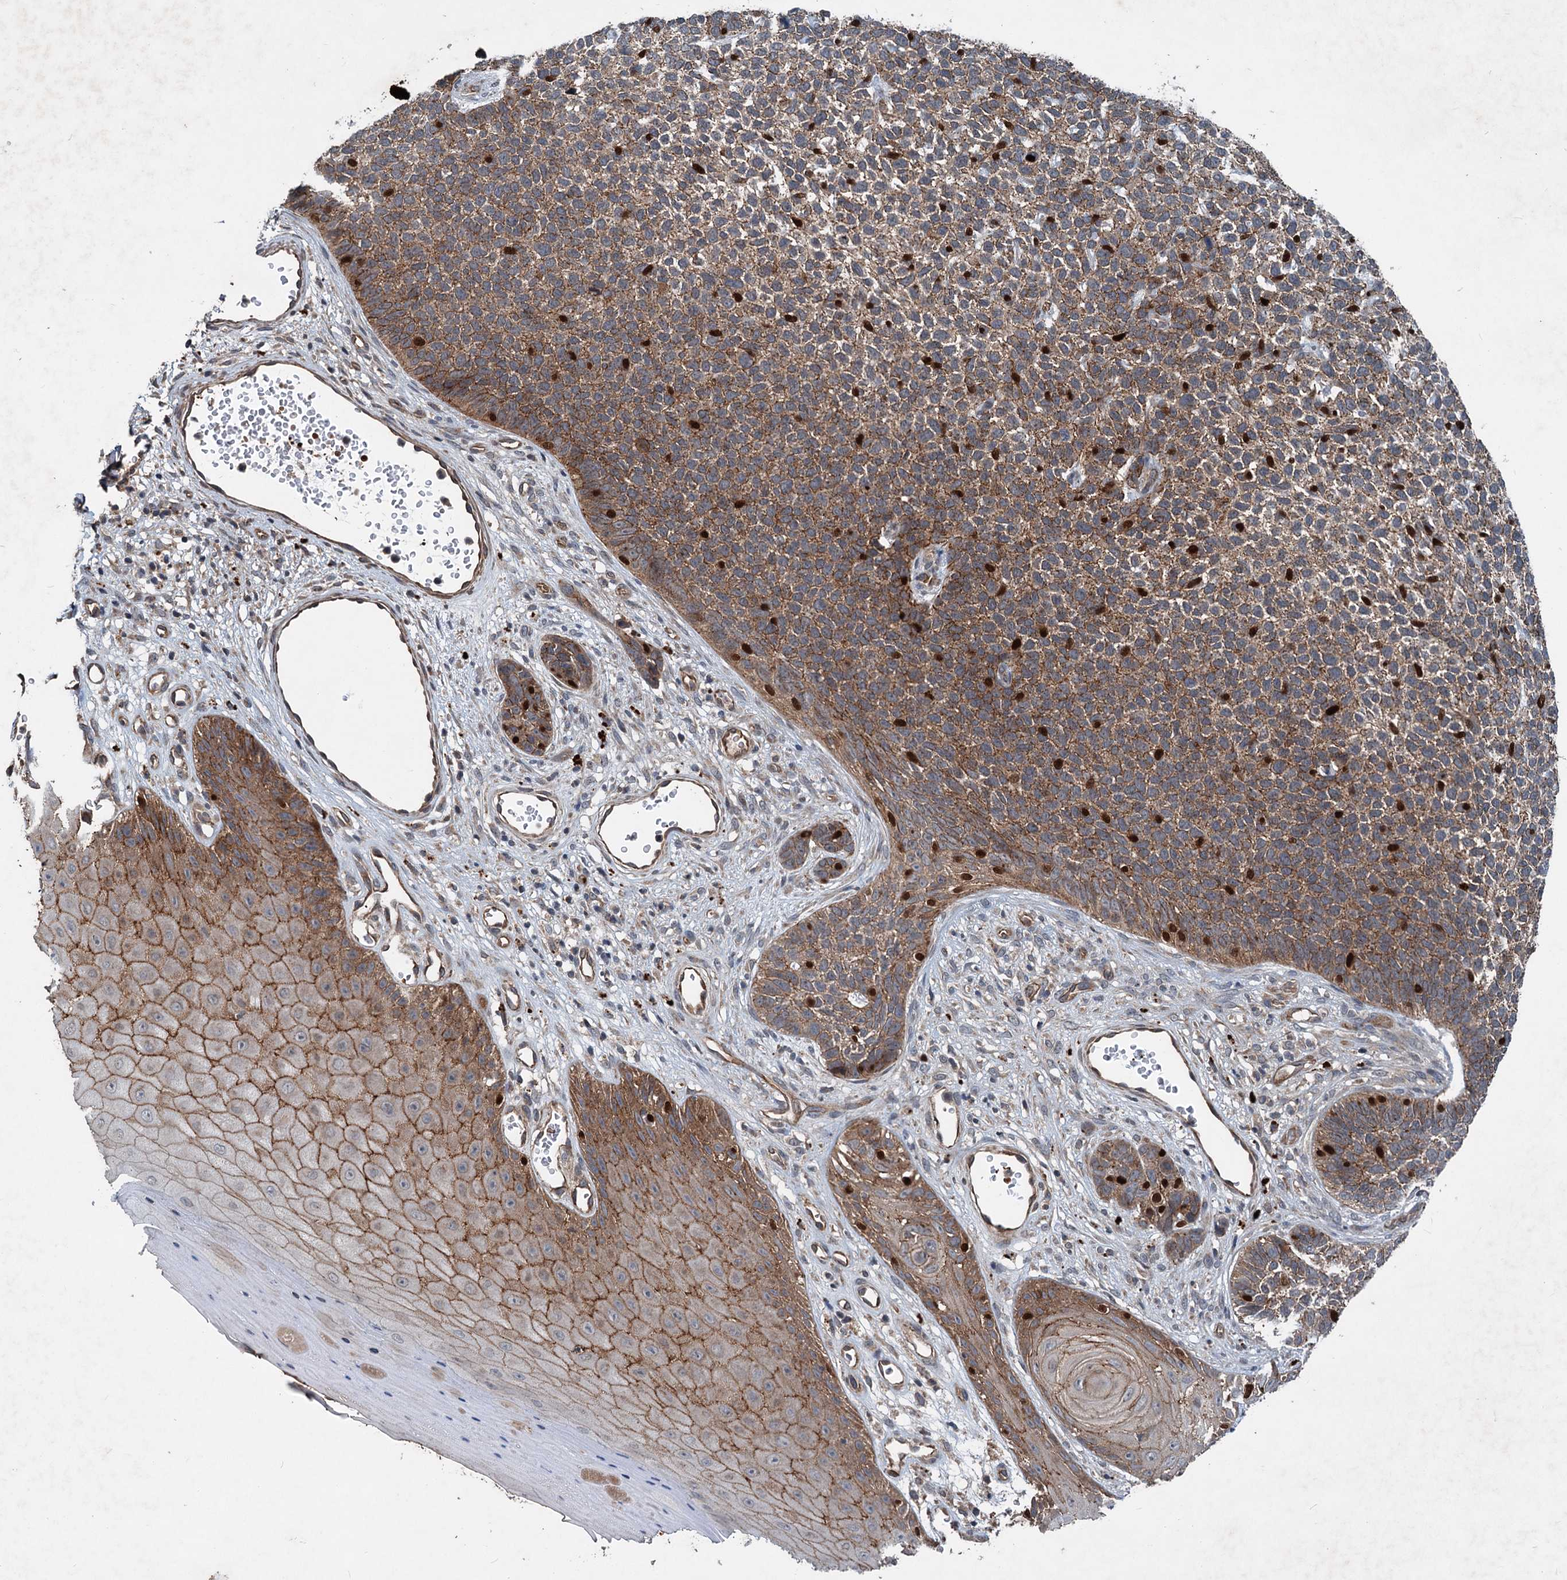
{"staining": {"intensity": "moderate", "quantity": ">75%", "location": "cytoplasmic/membranous,nuclear"}, "tissue": "skin cancer", "cell_type": "Tumor cells", "image_type": "cancer", "snomed": [{"axis": "morphology", "description": "Basal cell carcinoma"}, {"axis": "topography", "description": "Skin"}], "caption": "Brown immunohistochemical staining in skin cancer (basal cell carcinoma) shows moderate cytoplasmic/membranous and nuclear staining in approximately >75% of tumor cells. (Brightfield microscopy of DAB IHC at high magnification).", "gene": "N4BP2L2", "patient": {"sex": "female", "age": 84}}